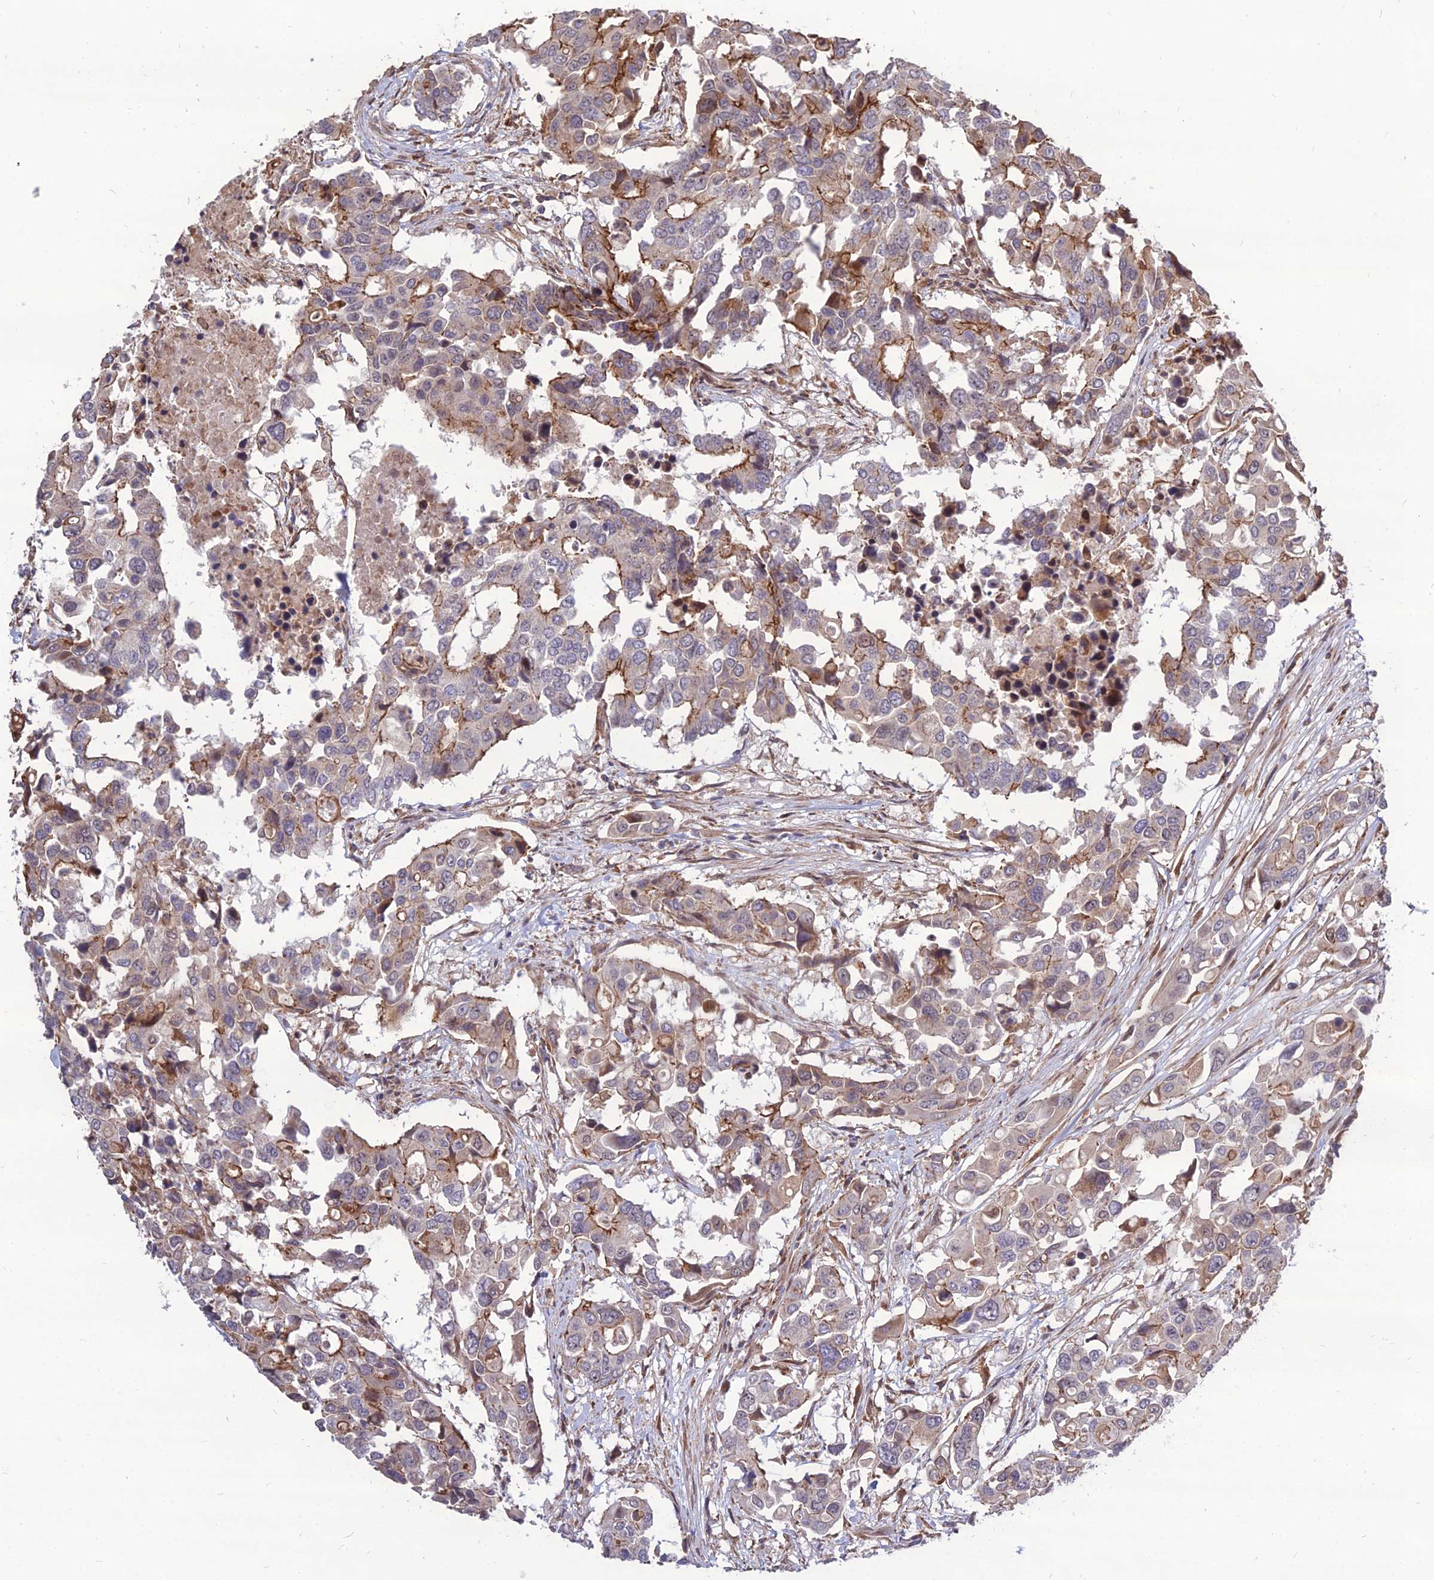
{"staining": {"intensity": "moderate", "quantity": "25%-75%", "location": "cytoplasmic/membranous"}, "tissue": "colorectal cancer", "cell_type": "Tumor cells", "image_type": "cancer", "snomed": [{"axis": "morphology", "description": "Adenocarcinoma, NOS"}, {"axis": "topography", "description": "Colon"}], "caption": "Colorectal cancer (adenocarcinoma) stained with DAB (3,3'-diaminobenzidine) immunohistochemistry (IHC) shows medium levels of moderate cytoplasmic/membranous staining in approximately 25%-75% of tumor cells.", "gene": "TSPYL2", "patient": {"sex": "male", "age": 77}}